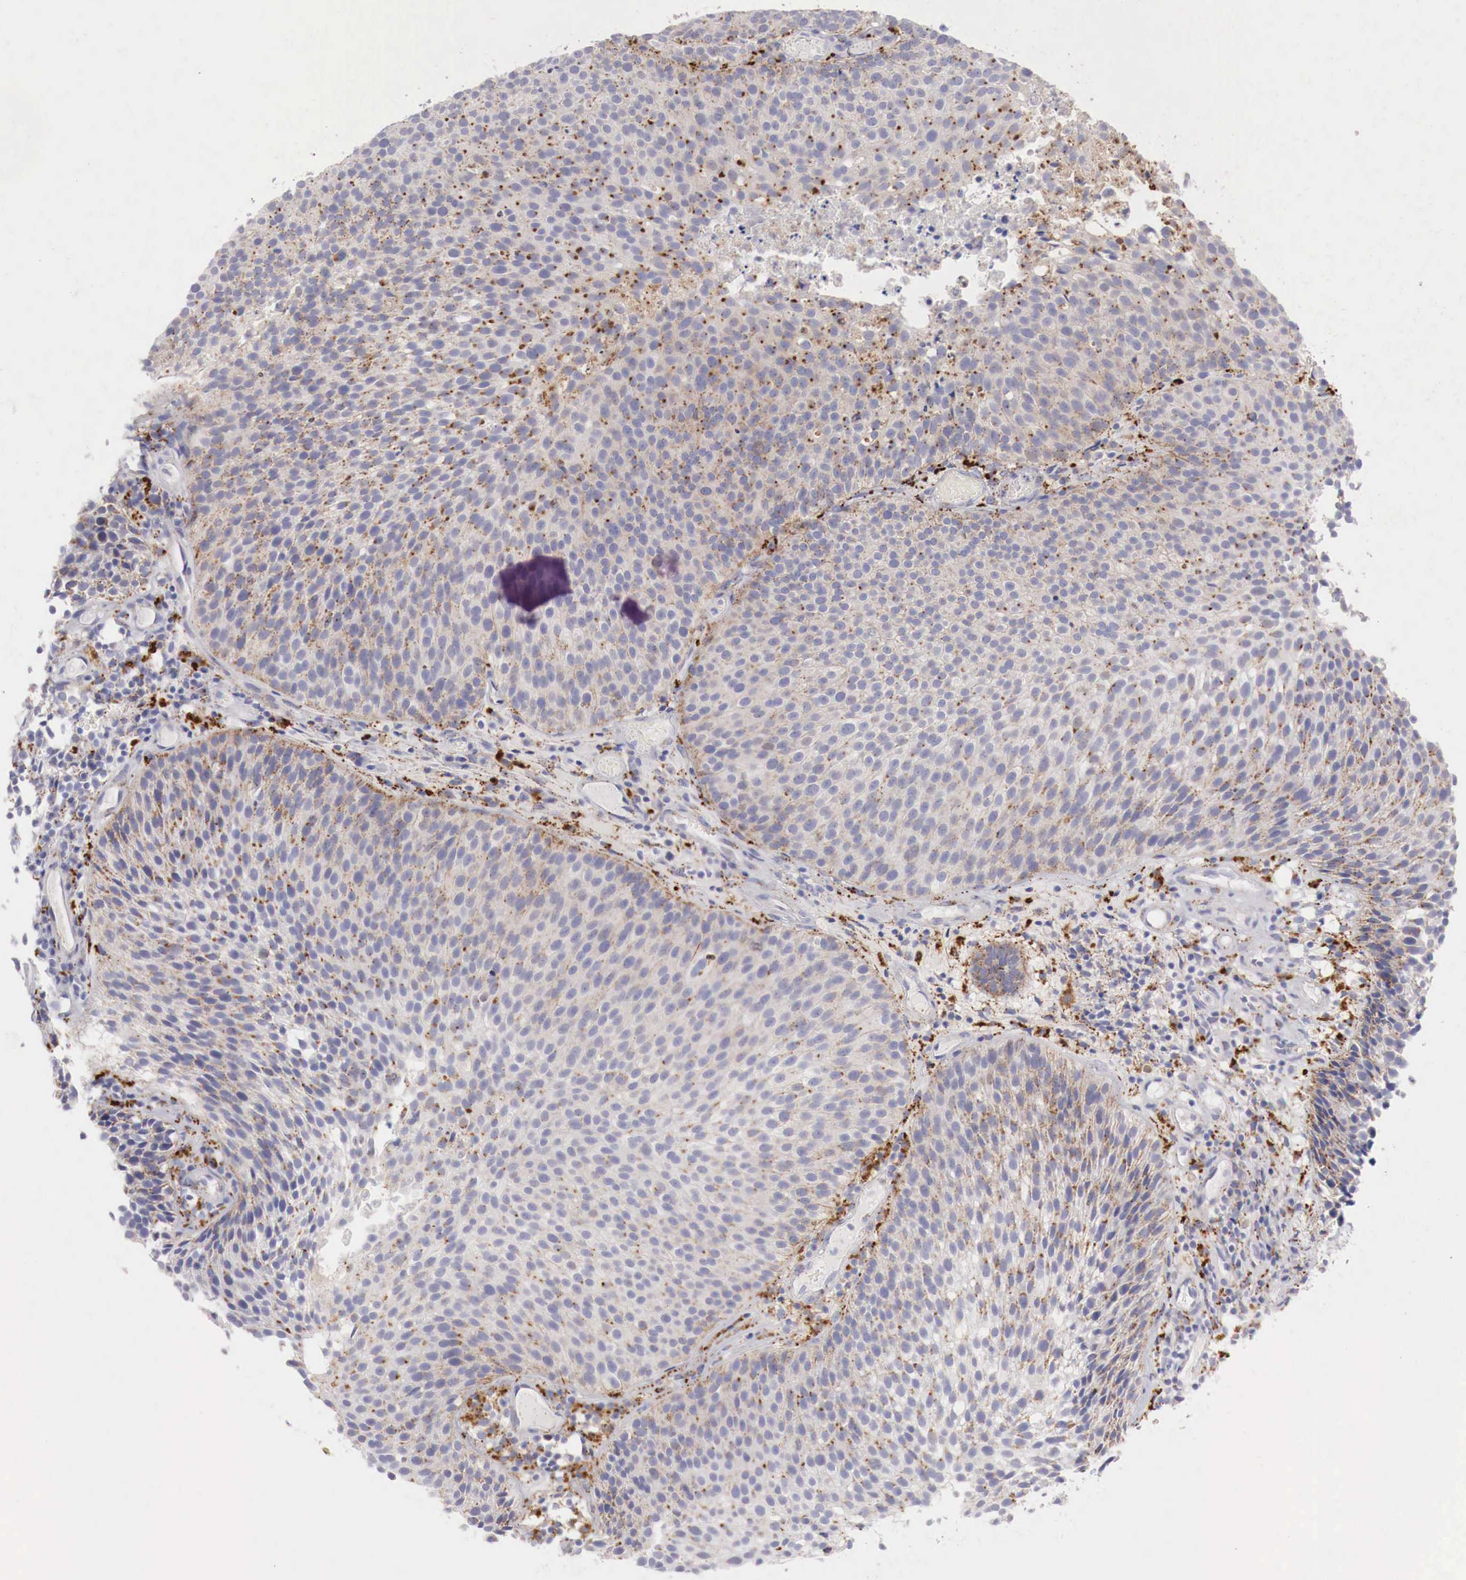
{"staining": {"intensity": "weak", "quantity": "25%-75%", "location": "cytoplasmic/membranous"}, "tissue": "urothelial cancer", "cell_type": "Tumor cells", "image_type": "cancer", "snomed": [{"axis": "morphology", "description": "Urothelial carcinoma, Low grade"}, {"axis": "topography", "description": "Urinary bladder"}], "caption": "Protein expression analysis of human low-grade urothelial carcinoma reveals weak cytoplasmic/membranous staining in about 25%-75% of tumor cells. The protein is shown in brown color, while the nuclei are stained blue.", "gene": "GLA", "patient": {"sex": "male", "age": 85}}